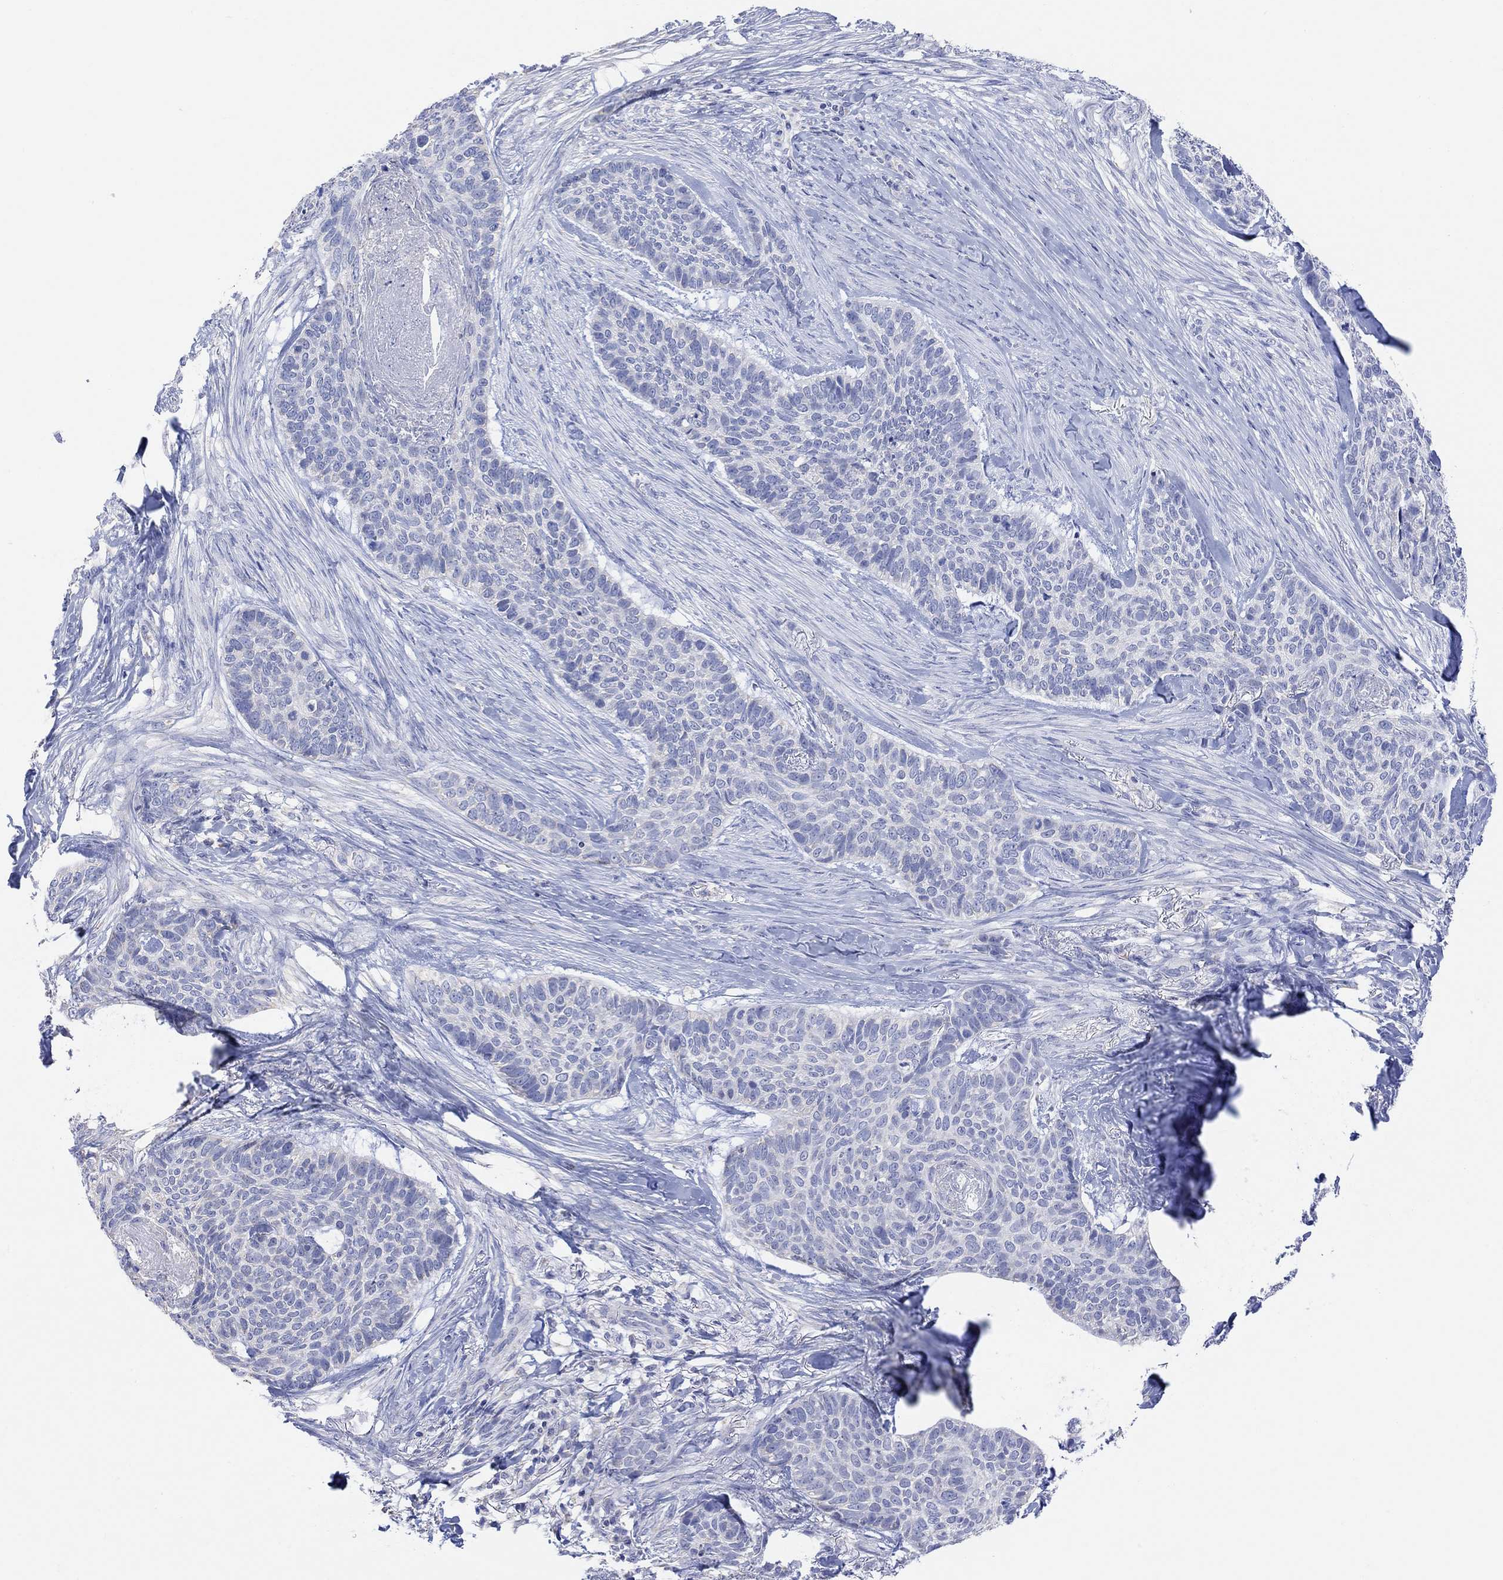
{"staining": {"intensity": "negative", "quantity": "none", "location": "none"}, "tissue": "skin cancer", "cell_type": "Tumor cells", "image_type": "cancer", "snomed": [{"axis": "morphology", "description": "Basal cell carcinoma"}, {"axis": "topography", "description": "Skin"}], "caption": "This histopathology image is of skin cancer (basal cell carcinoma) stained with immunohistochemistry (IHC) to label a protein in brown with the nuclei are counter-stained blue. There is no positivity in tumor cells.", "gene": "SYT12", "patient": {"sex": "female", "age": 69}}